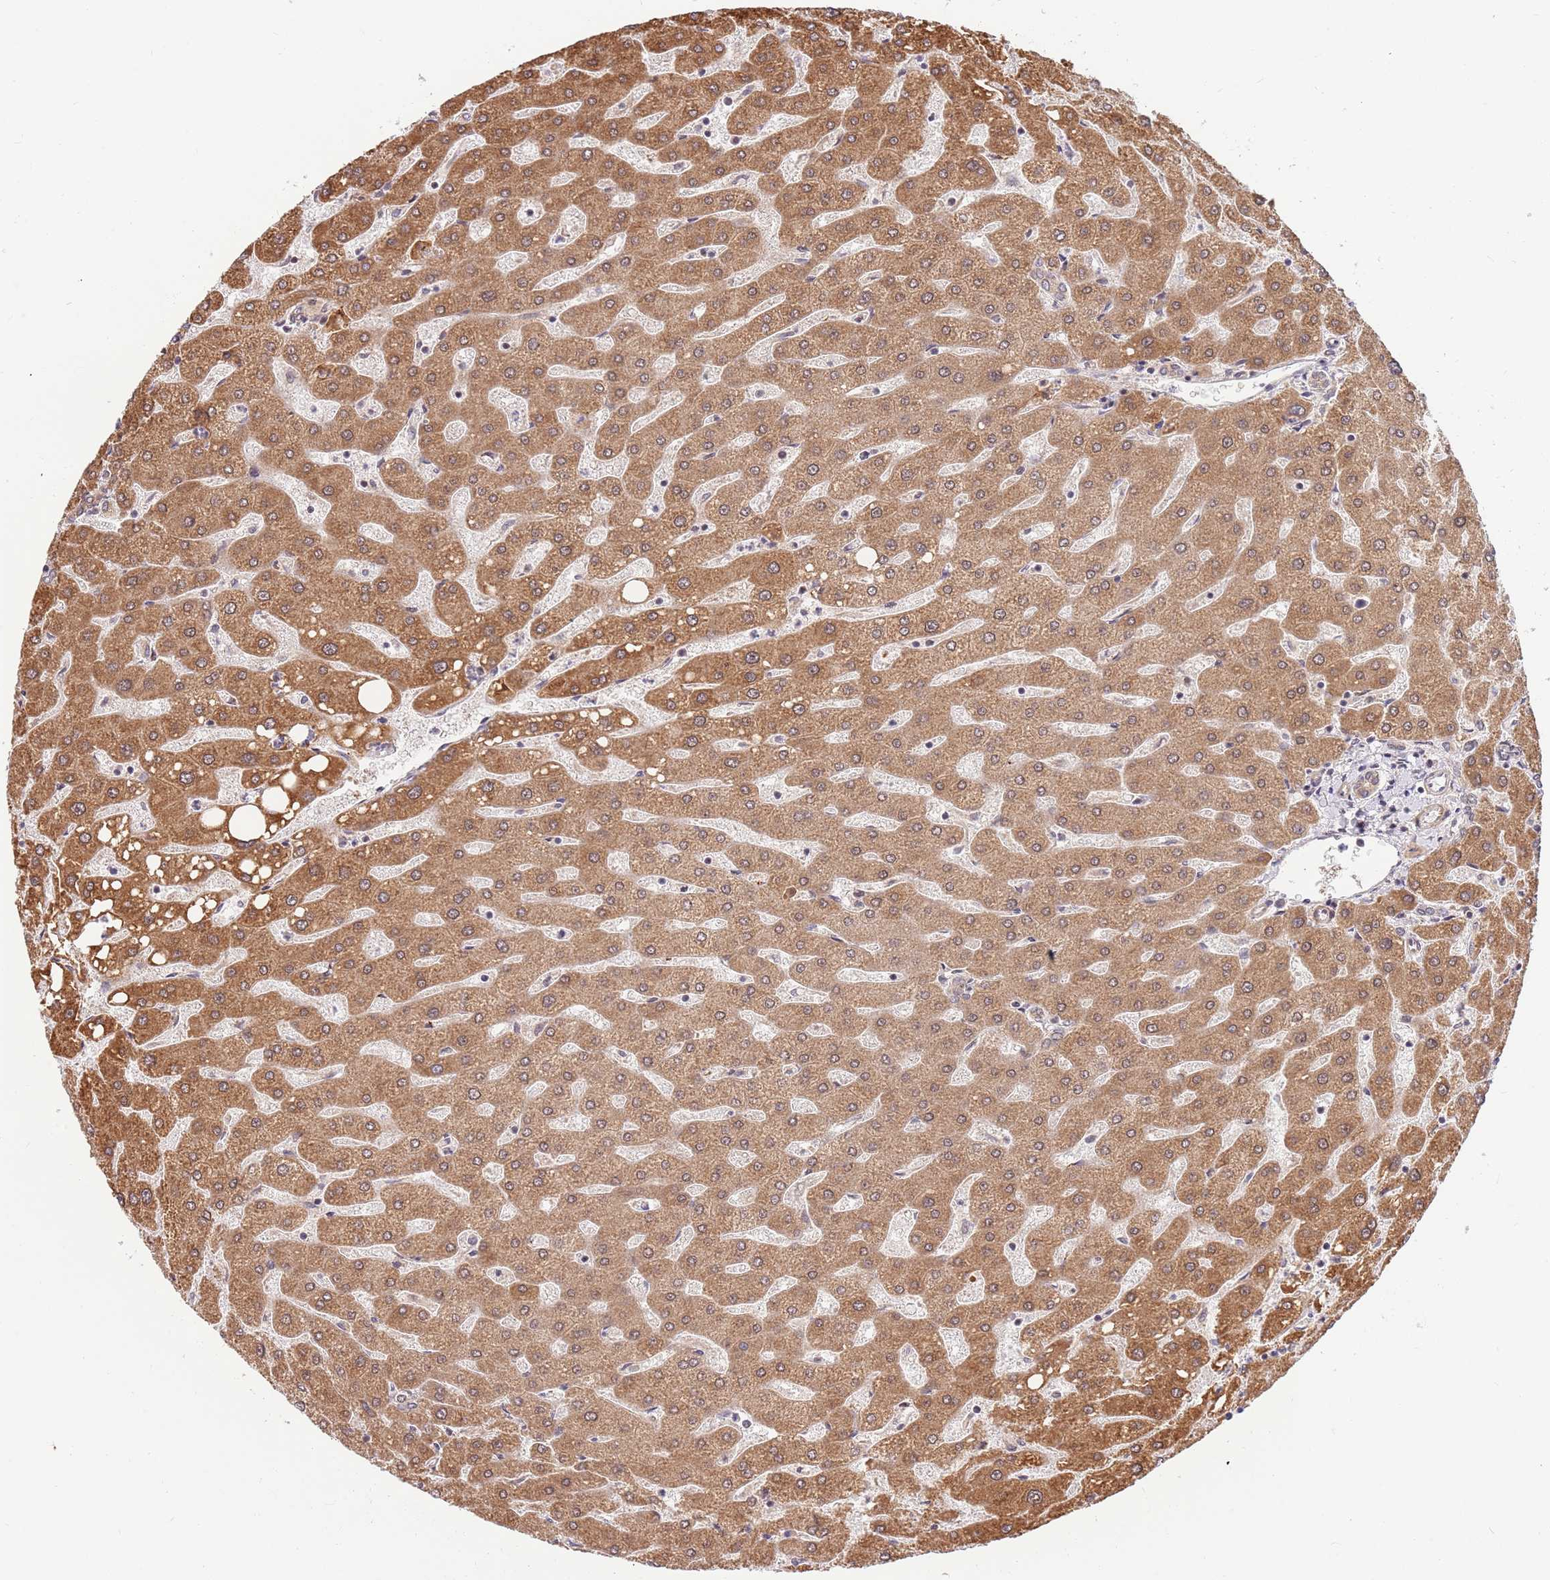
{"staining": {"intensity": "moderate", "quantity": ">75%", "location": "cytoplasmic/membranous,nuclear"}, "tissue": "liver", "cell_type": "Cholangiocytes", "image_type": "normal", "snomed": [{"axis": "morphology", "description": "Normal tissue, NOS"}, {"axis": "topography", "description": "Liver"}], "caption": "Approximately >75% of cholangiocytes in benign liver reveal moderate cytoplasmic/membranous,nuclear protein expression as visualized by brown immunohistochemical staining.", "gene": "HAUS3", "patient": {"sex": "male", "age": 67}}